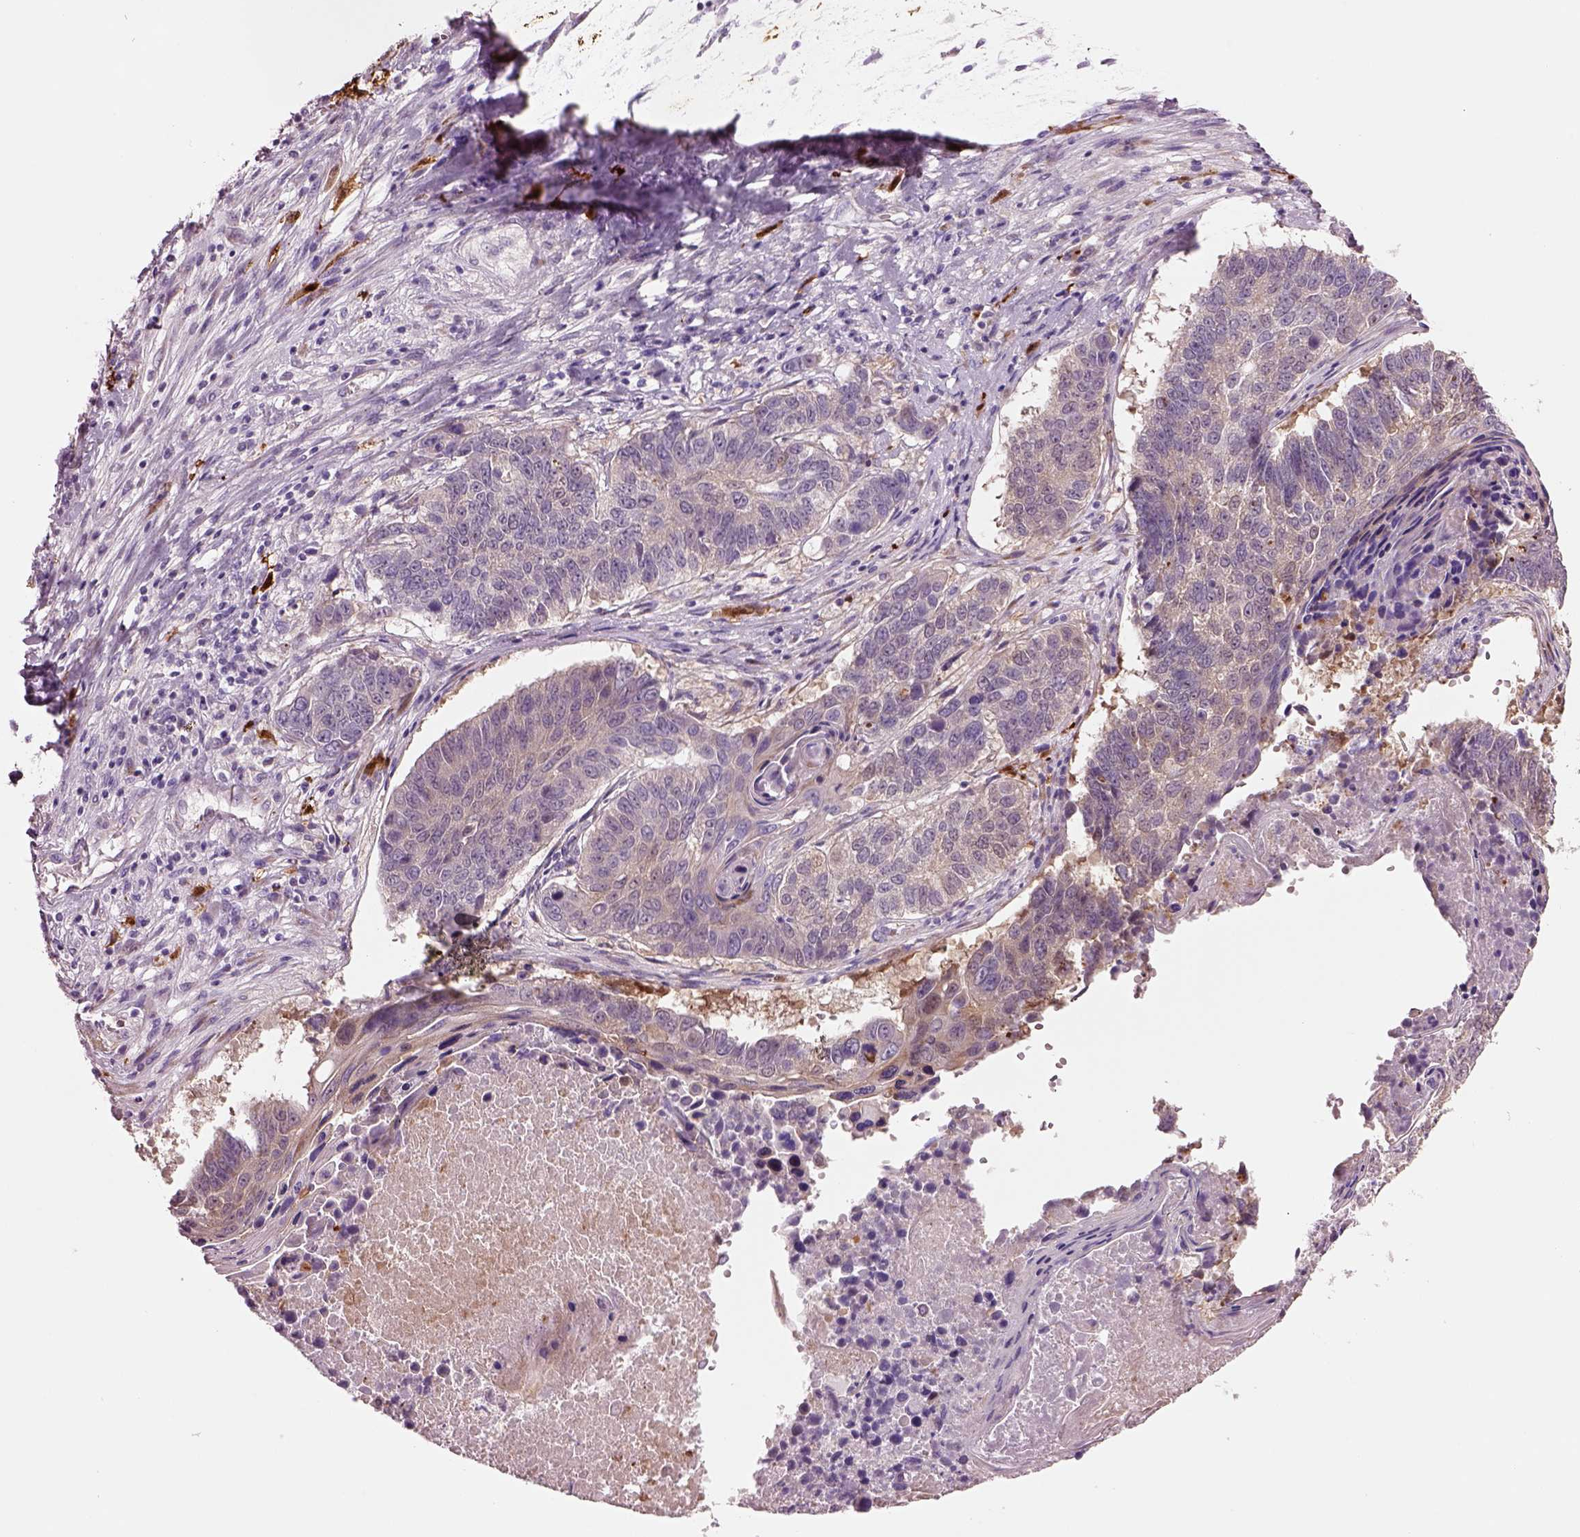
{"staining": {"intensity": "negative", "quantity": "none", "location": "none"}, "tissue": "lung cancer", "cell_type": "Tumor cells", "image_type": "cancer", "snomed": [{"axis": "morphology", "description": "Squamous cell carcinoma, NOS"}, {"axis": "topography", "description": "Lung"}], "caption": "The histopathology image displays no staining of tumor cells in lung cancer (squamous cell carcinoma).", "gene": "PLPP7", "patient": {"sex": "male", "age": 73}}